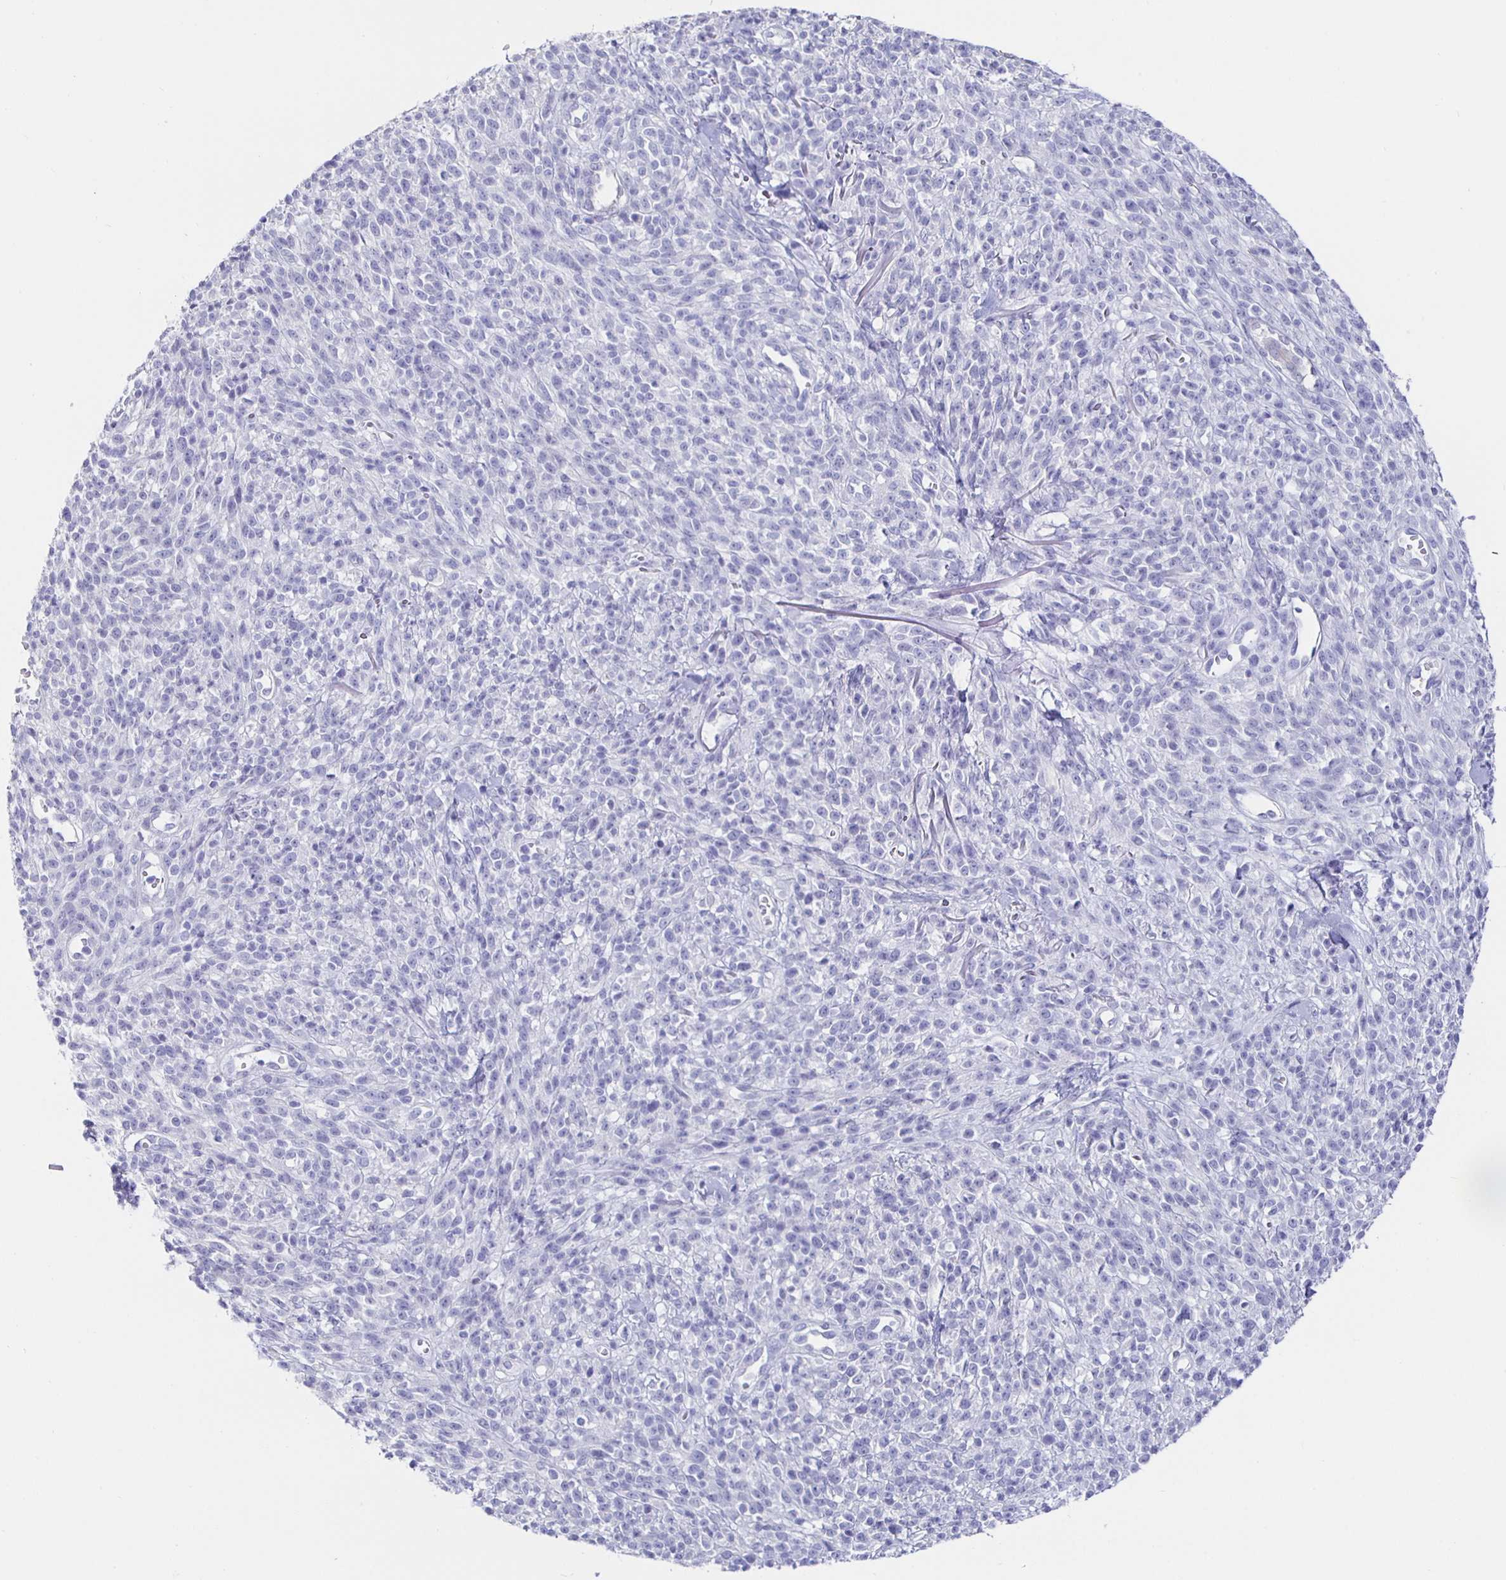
{"staining": {"intensity": "negative", "quantity": "none", "location": "none"}, "tissue": "melanoma", "cell_type": "Tumor cells", "image_type": "cancer", "snomed": [{"axis": "morphology", "description": "Malignant melanoma, NOS"}, {"axis": "topography", "description": "Skin"}, {"axis": "topography", "description": "Skin of trunk"}], "caption": "Immunohistochemistry (IHC) of melanoma exhibits no positivity in tumor cells. (DAB immunohistochemistry visualized using brightfield microscopy, high magnification).", "gene": "HSPA4L", "patient": {"sex": "male", "age": 74}}